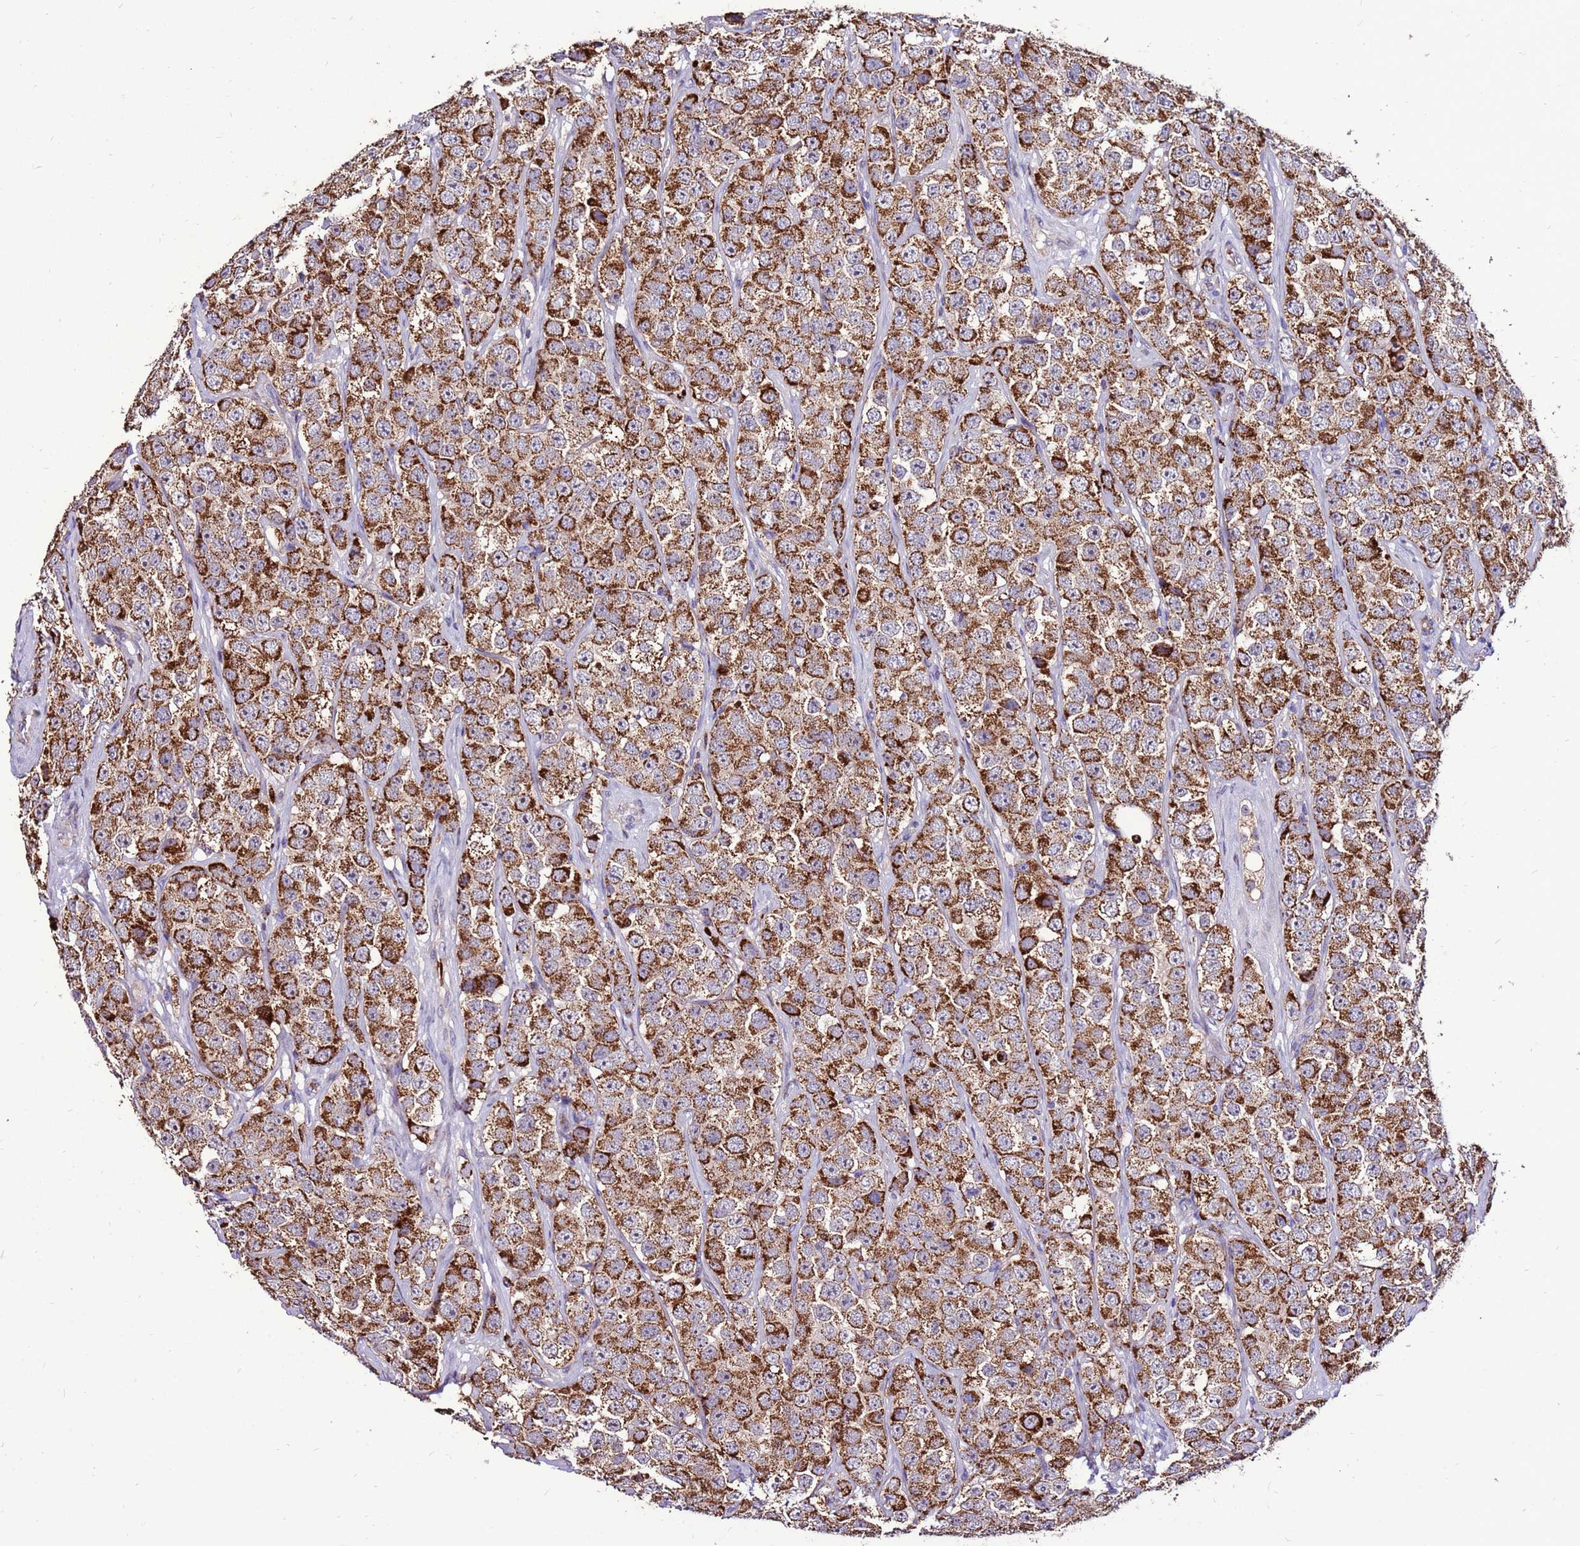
{"staining": {"intensity": "strong", "quantity": ">75%", "location": "cytoplasmic/membranous"}, "tissue": "testis cancer", "cell_type": "Tumor cells", "image_type": "cancer", "snomed": [{"axis": "morphology", "description": "Seminoma, NOS"}, {"axis": "topography", "description": "Testis"}], "caption": "Tumor cells show strong cytoplasmic/membranous staining in approximately >75% of cells in testis cancer (seminoma).", "gene": "SPSB3", "patient": {"sex": "male", "age": 28}}